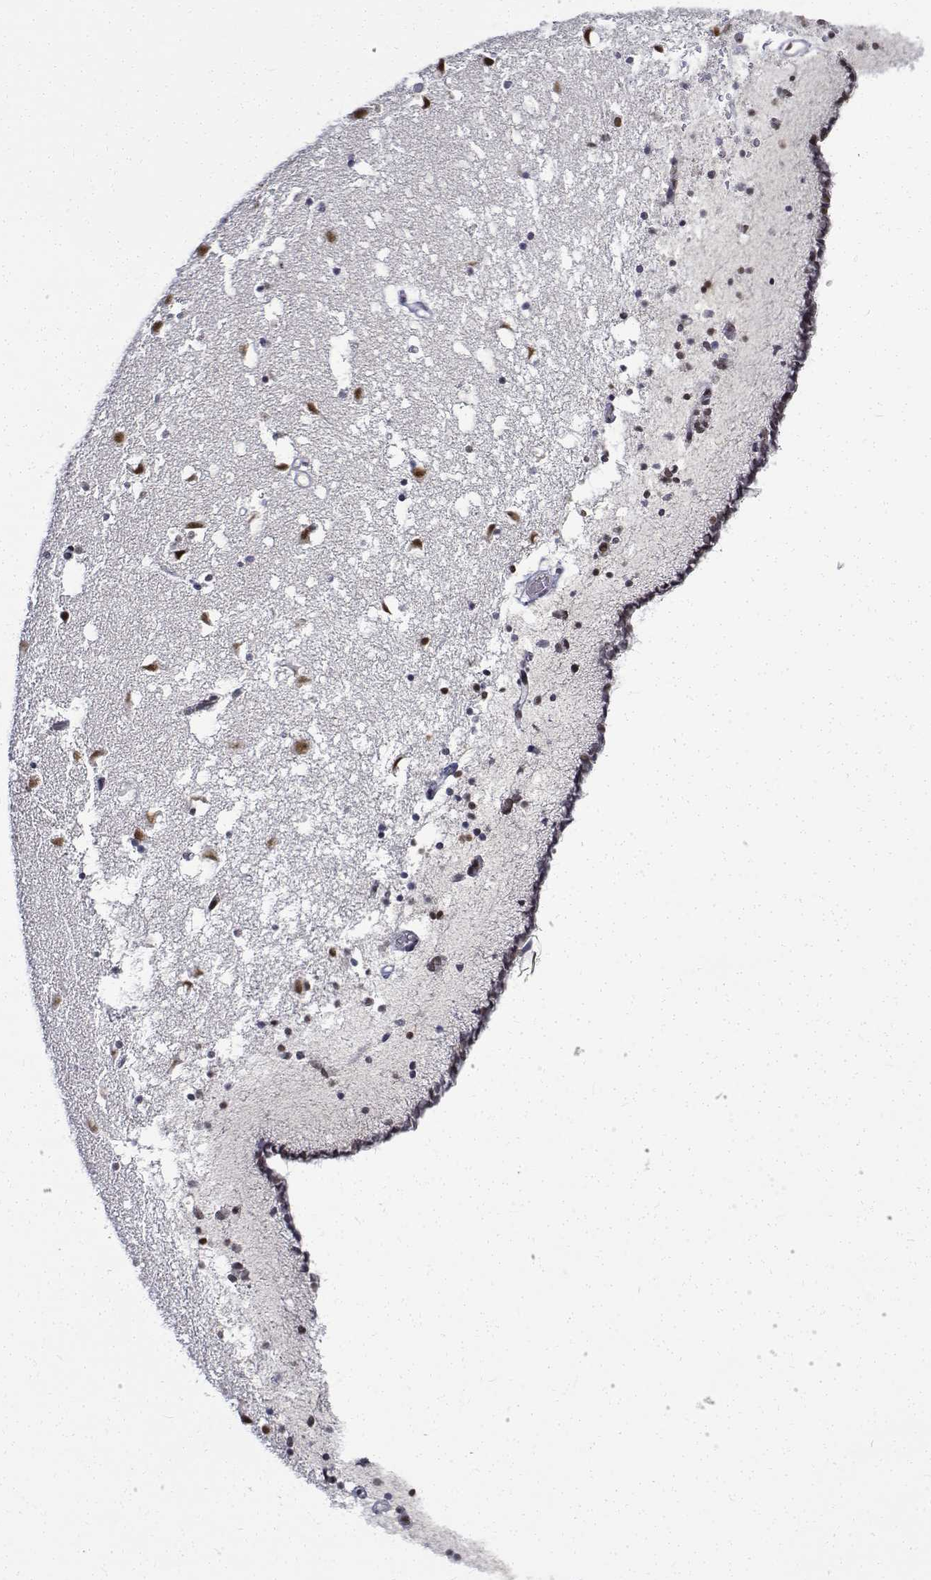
{"staining": {"intensity": "moderate", "quantity": "25%-75%", "location": "nuclear"}, "tissue": "caudate", "cell_type": "Glial cells", "image_type": "normal", "snomed": [{"axis": "morphology", "description": "Normal tissue, NOS"}, {"axis": "topography", "description": "Lateral ventricle wall"}], "caption": "DAB immunohistochemical staining of benign caudate displays moderate nuclear protein expression in about 25%-75% of glial cells. (DAB IHC with brightfield microscopy, high magnification).", "gene": "ATRX", "patient": {"sex": "female", "age": 42}}